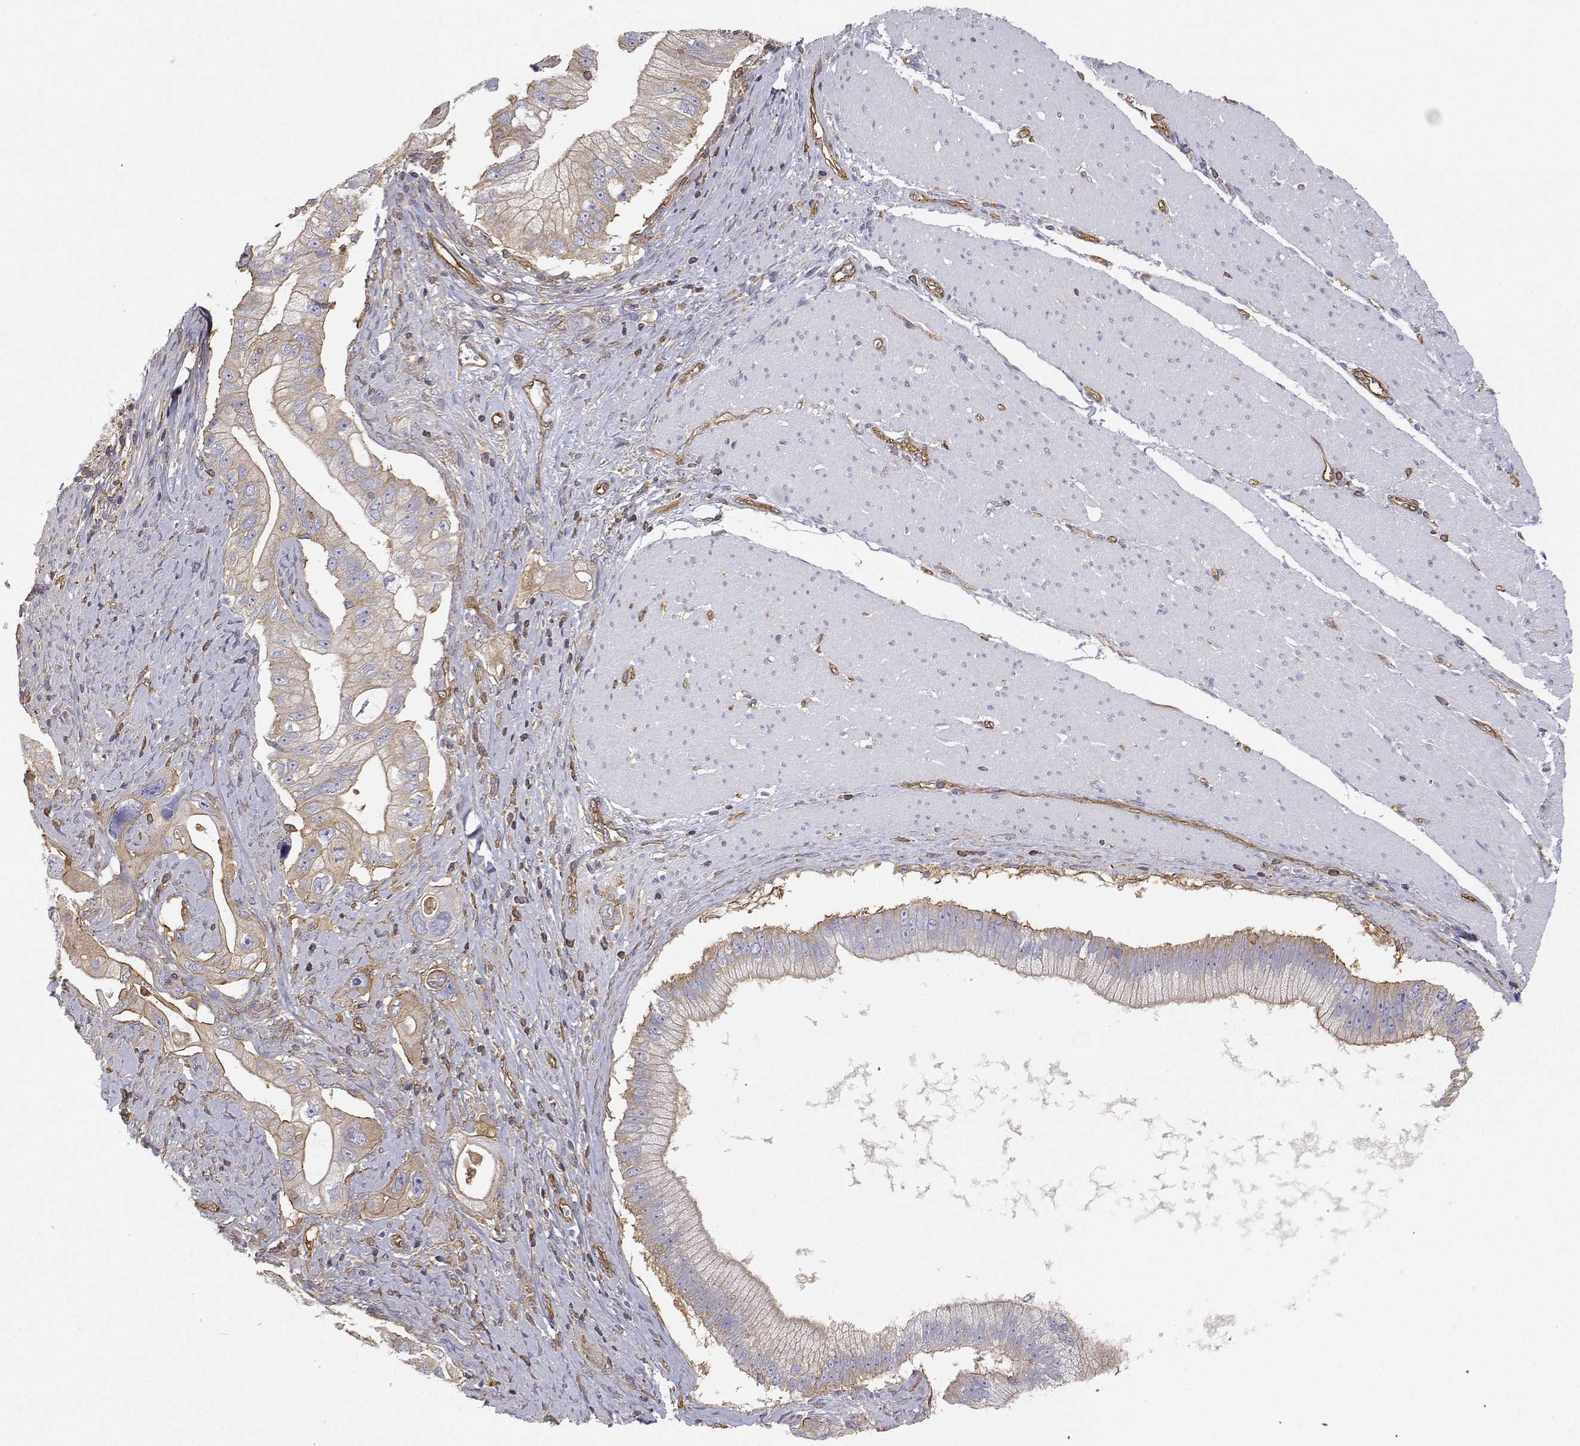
{"staining": {"intensity": "weak", "quantity": "25%-75%", "location": "cytoplasmic/membranous"}, "tissue": "pancreatic cancer", "cell_type": "Tumor cells", "image_type": "cancer", "snomed": [{"axis": "morphology", "description": "Adenocarcinoma, NOS"}, {"axis": "topography", "description": "Pancreas"}], "caption": "DAB (3,3'-diaminobenzidine) immunohistochemical staining of human adenocarcinoma (pancreatic) exhibits weak cytoplasmic/membranous protein staining in about 25%-75% of tumor cells. (Brightfield microscopy of DAB IHC at high magnification).", "gene": "MYH9", "patient": {"sex": "male", "age": 70}}